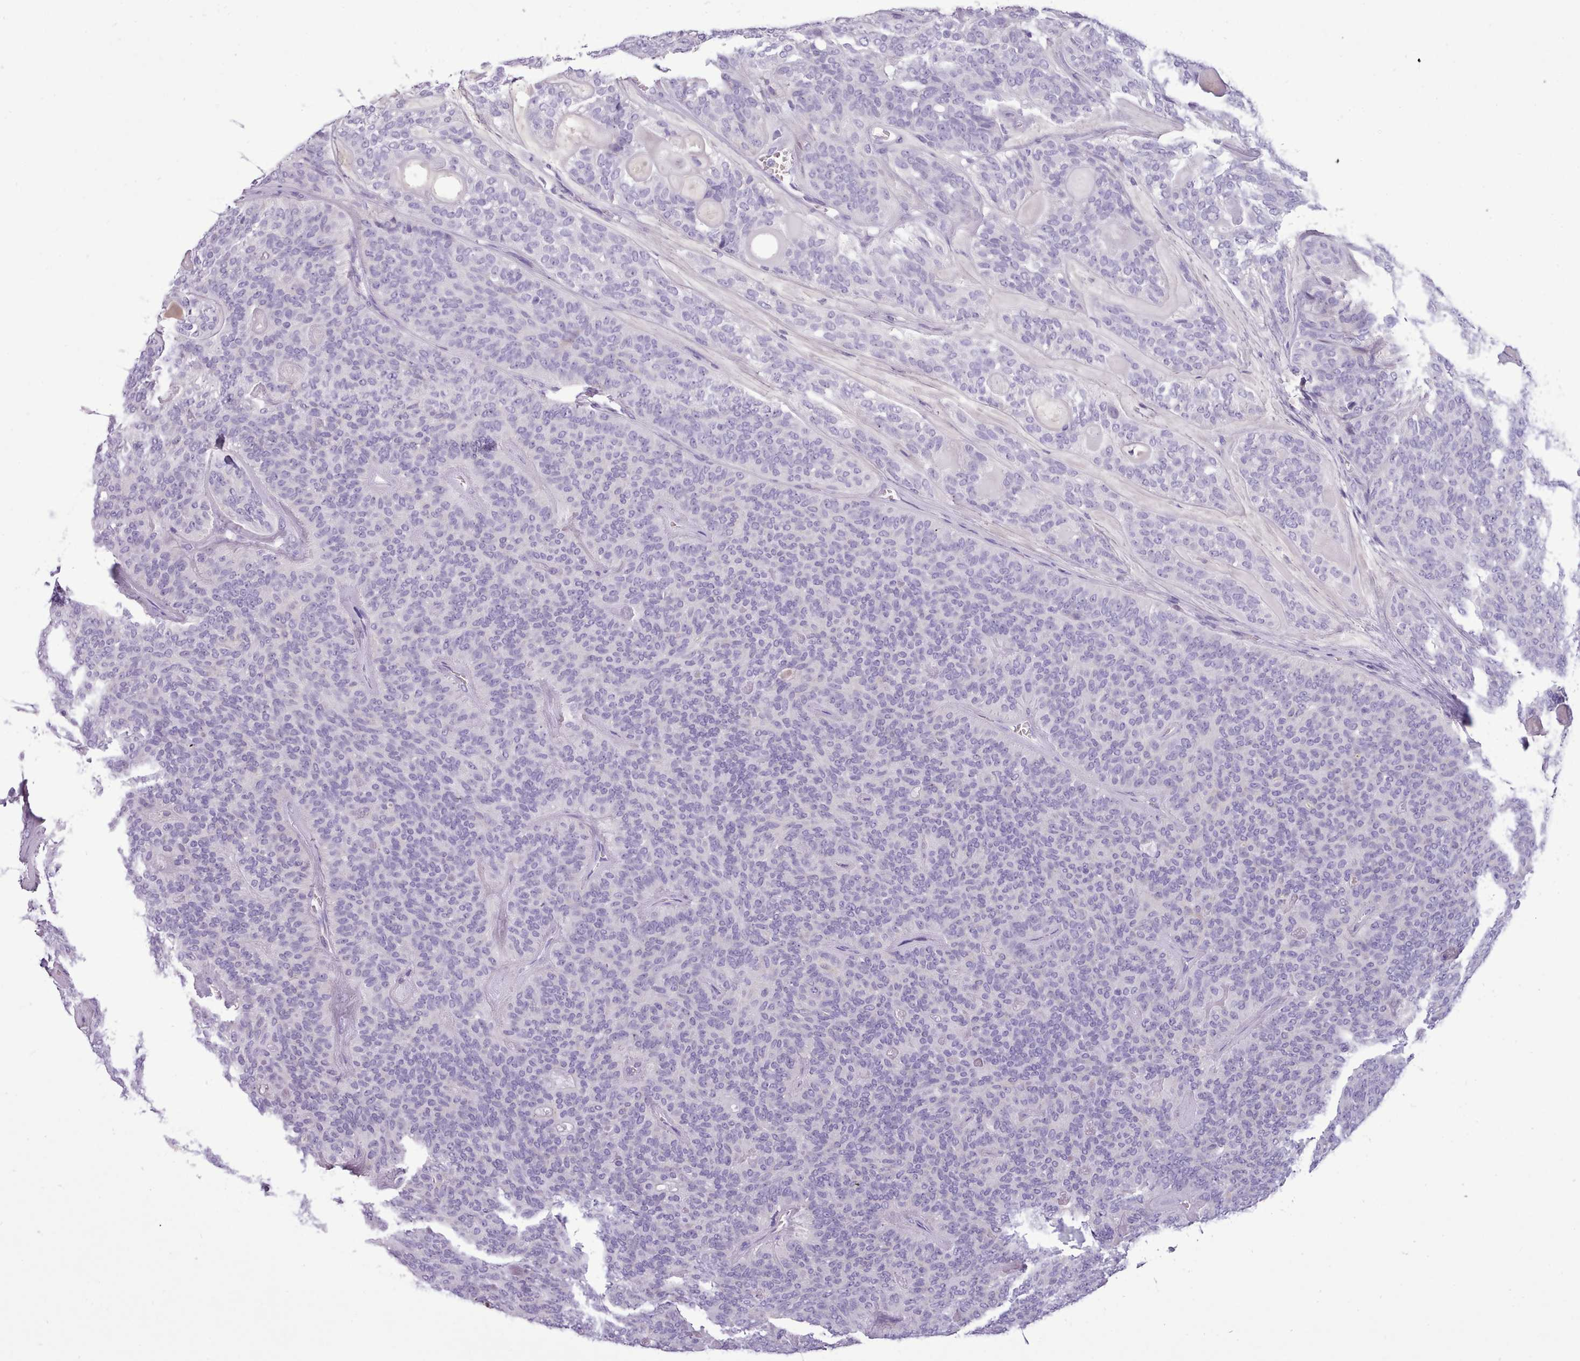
{"staining": {"intensity": "negative", "quantity": "none", "location": "none"}, "tissue": "head and neck cancer", "cell_type": "Tumor cells", "image_type": "cancer", "snomed": [{"axis": "morphology", "description": "Adenocarcinoma, NOS"}, {"axis": "topography", "description": "Head-Neck"}], "caption": "This is an IHC image of adenocarcinoma (head and neck). There is no staining in tumor cells.", "gene": "CYP2A13", "patient": {"sex": "male", "age": 66}}